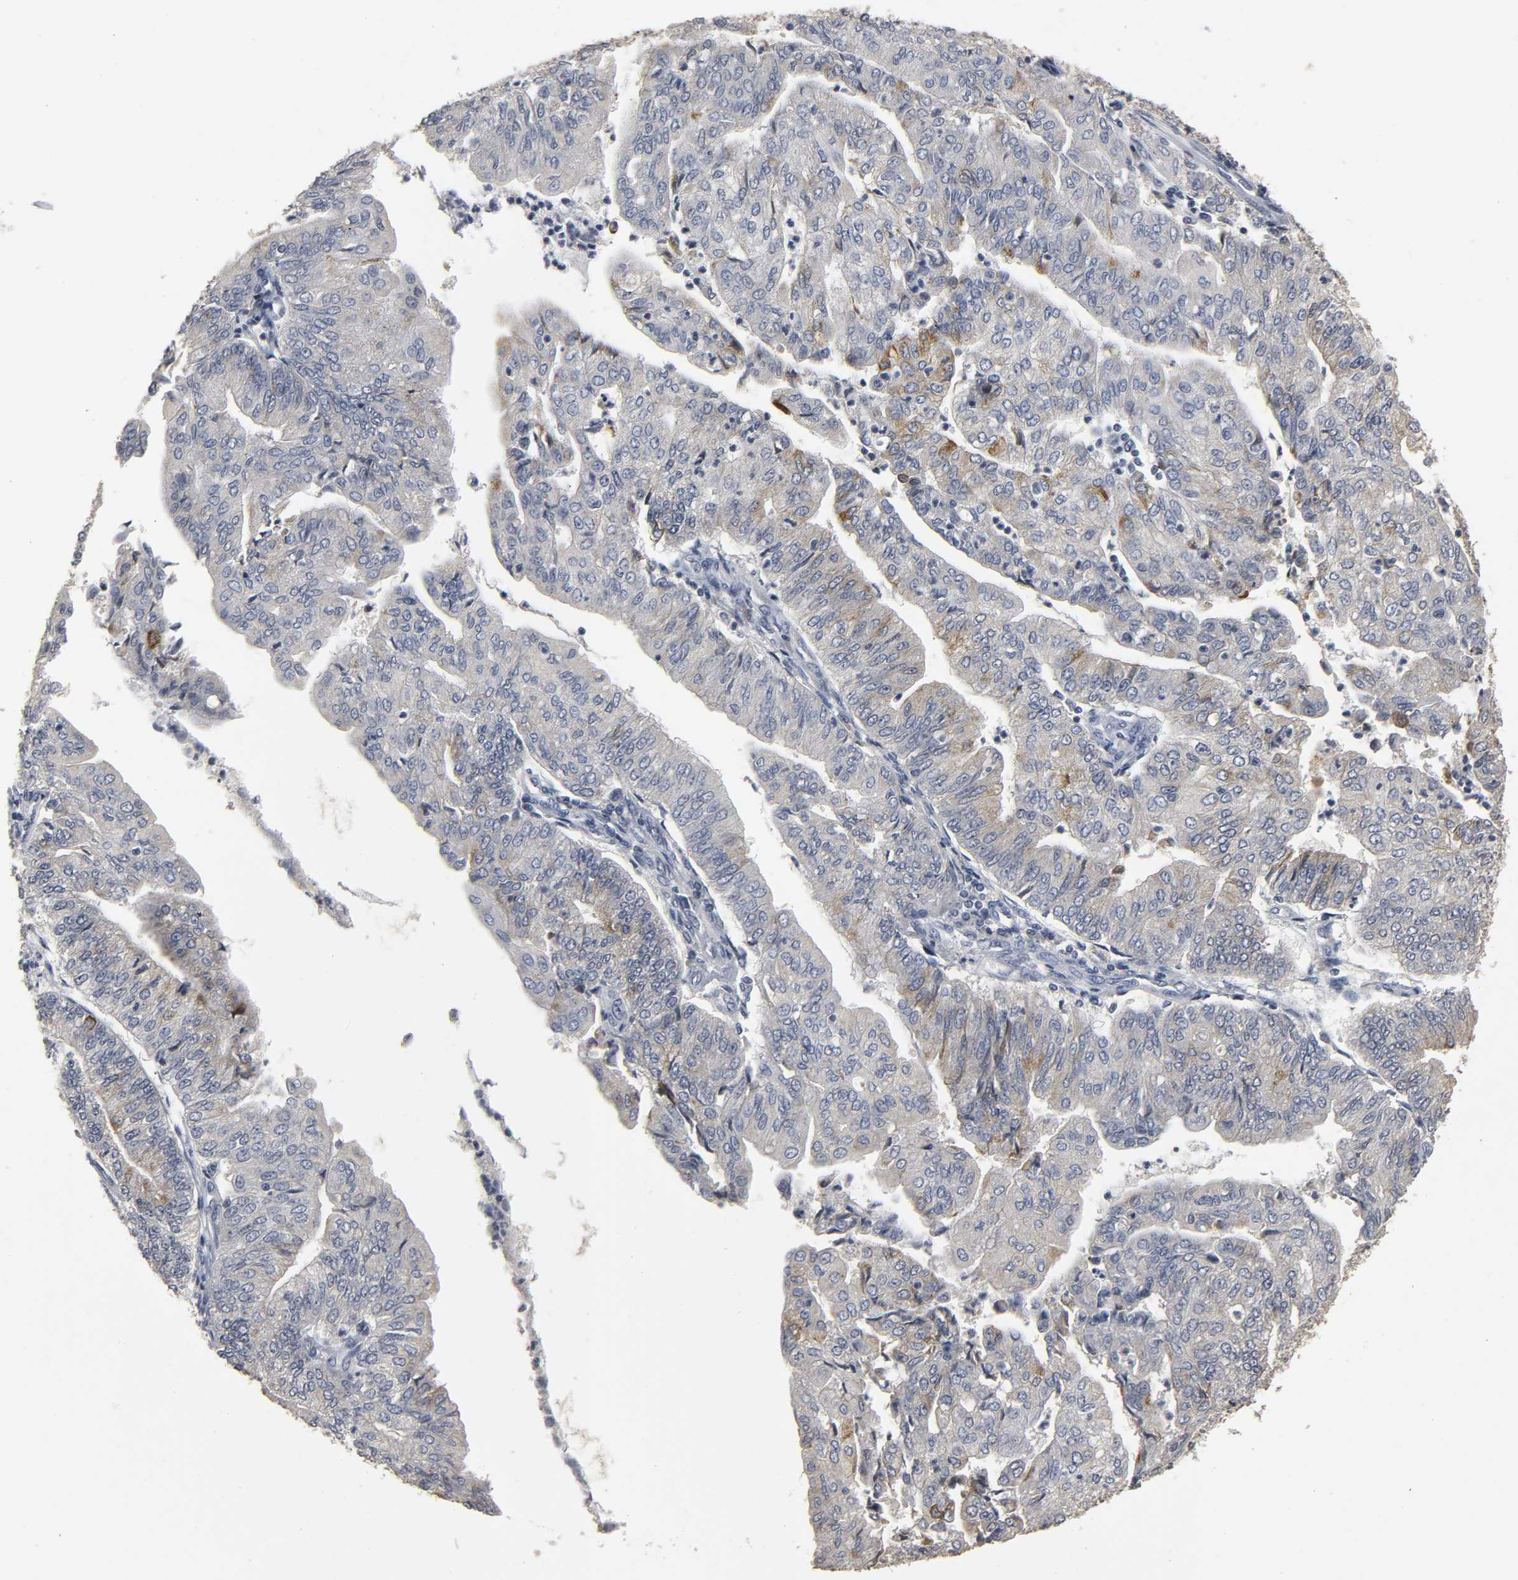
{"staining": {"intensity": "moderate", "quantity": "<25%", "location": "cytoplasmic/membranous"}, "tissue": "endometrial cancer", "cell_type": "Tumor cells", "image_type": "cancer", "snomed": [{"axis": "morphology", "description": "Adenocarcinoma, NOS"}, {"axis": "topography", "description": "Endometrium"}], "caption": "This is an image of IHC staining of endometrial cancer (adenocarcinoma), which shows moderate staining in the cytoplasmic/membranous of tumor cells.", "gene": "TCAP", "patient": {"sex": "female", "age": 59}}